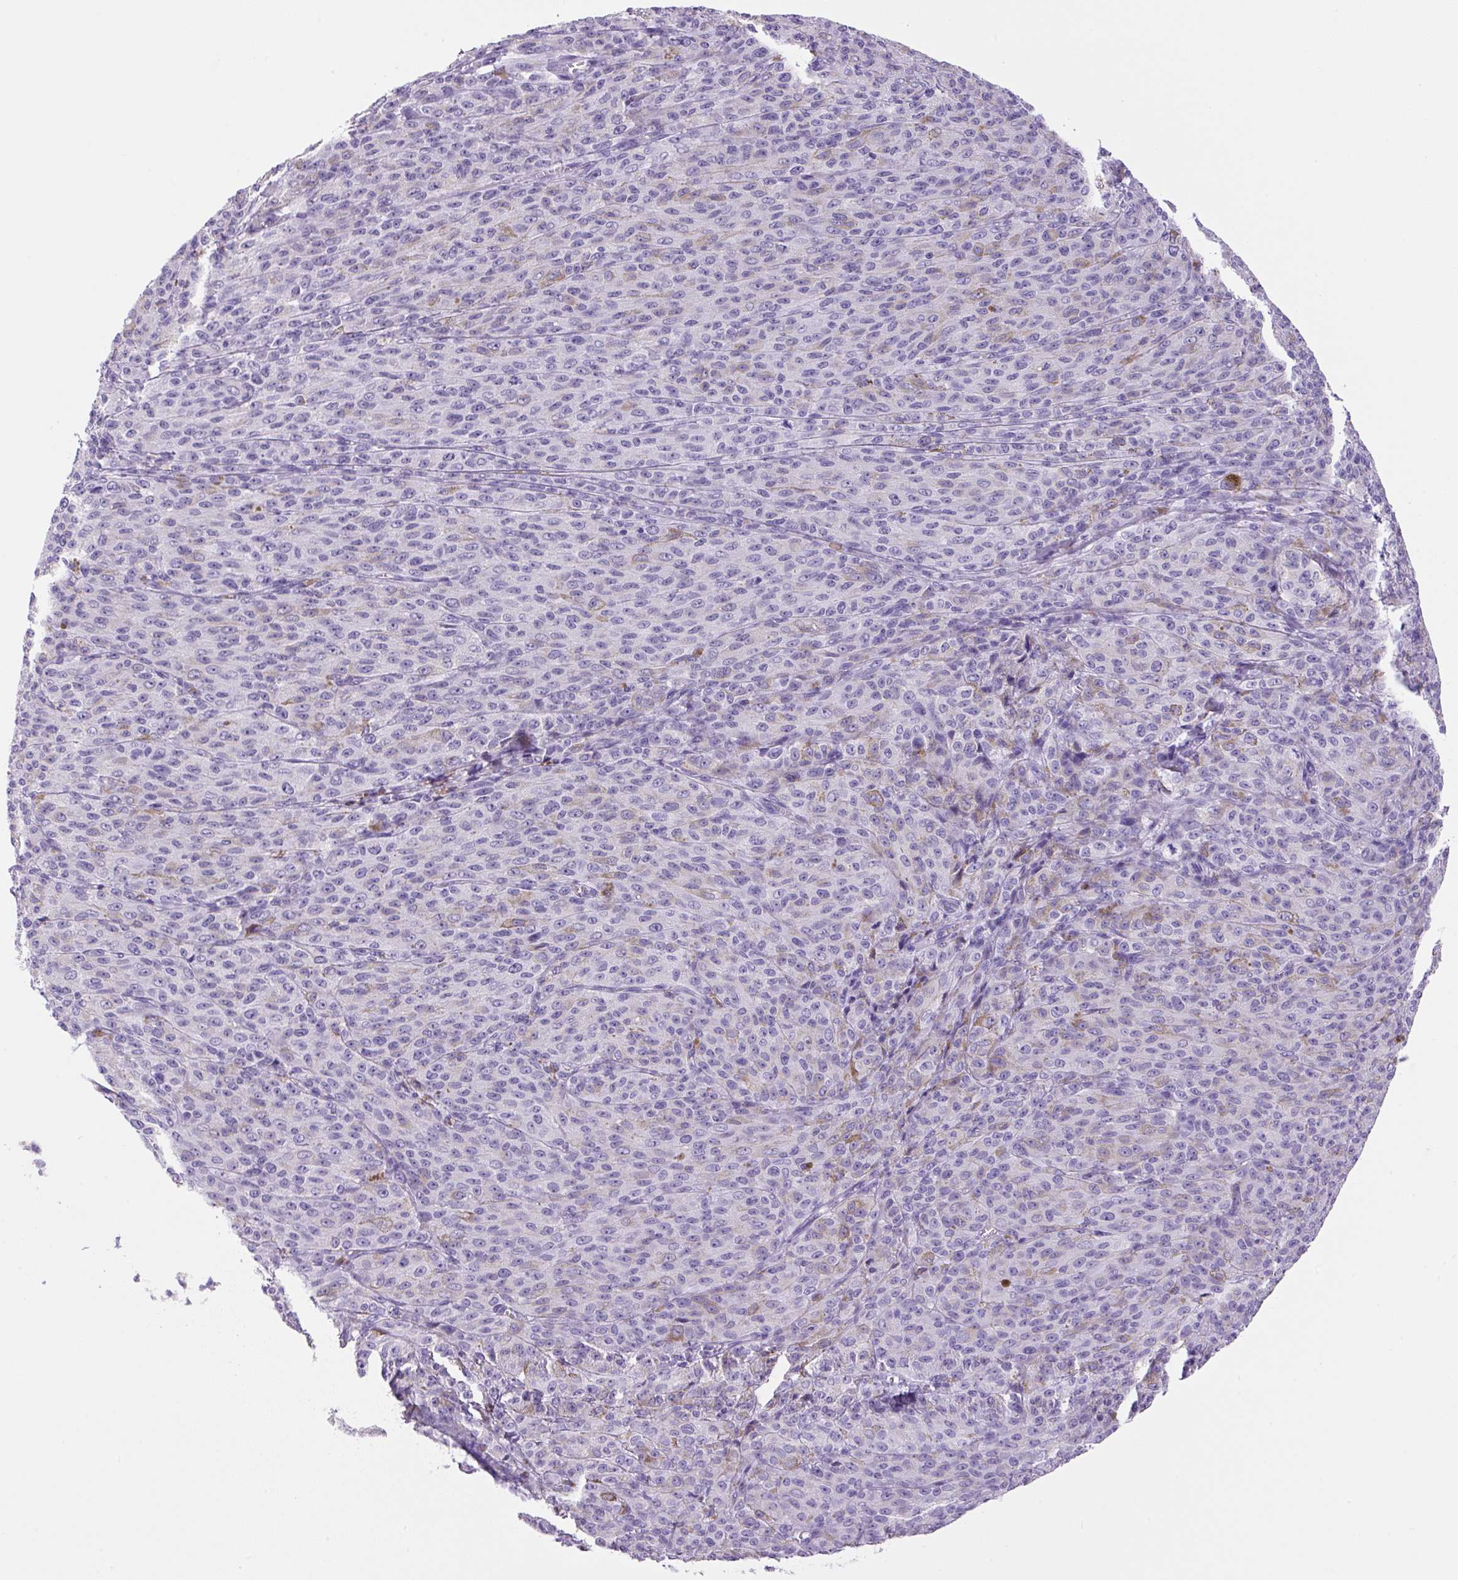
{"staining": {"intensity": "negative", "quantity": "none", "location": "none"}, "tissue": "melanoma", "cell_type": "Tumor cells", "image_type": "cancer", "snomed": [{"axis": "morphology", "description": "Malignant melanoma, NOS"}, {"axis": "topography", "description": "Skin"}], "caption": "High magnification brightfield microscopy of melanoma stained with DAB (3,3'-diaminobenzidine) (brown) and counterstained with hematoxylin (blue): tumor cells show no significant expression.", "gene": "PRRT1", "patient": {"sex": "female", "age": 52}}